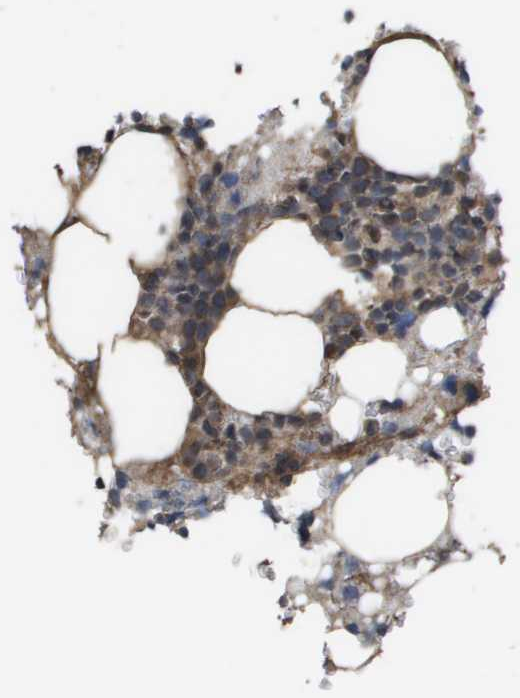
{"staining": {"intensity": "moderate", "quantity": ">75%", "location": "cytoplasmic/membranous"}, "tissue": "bone marrow", "cell_type": "Hematopoietic cells", "image_type": "normal", "snomed": [{"axis": "morphology", "description": "Normal tissue, NOS"}, {"axis": "morphology", "description": "Inflammation, NOS"}, {"axis": "topography", "description": "Bone marrow"}], "caption": "Protein staining reveals moderate cytoplasmic/membranous expression in approximately >75% of hematopoietic cells in normal bone marrow. (DAB = brown stain, brightfield microscopy at high magnification).", "gene": "CUL5", "patient": {"sex": "female", "age": 84}}